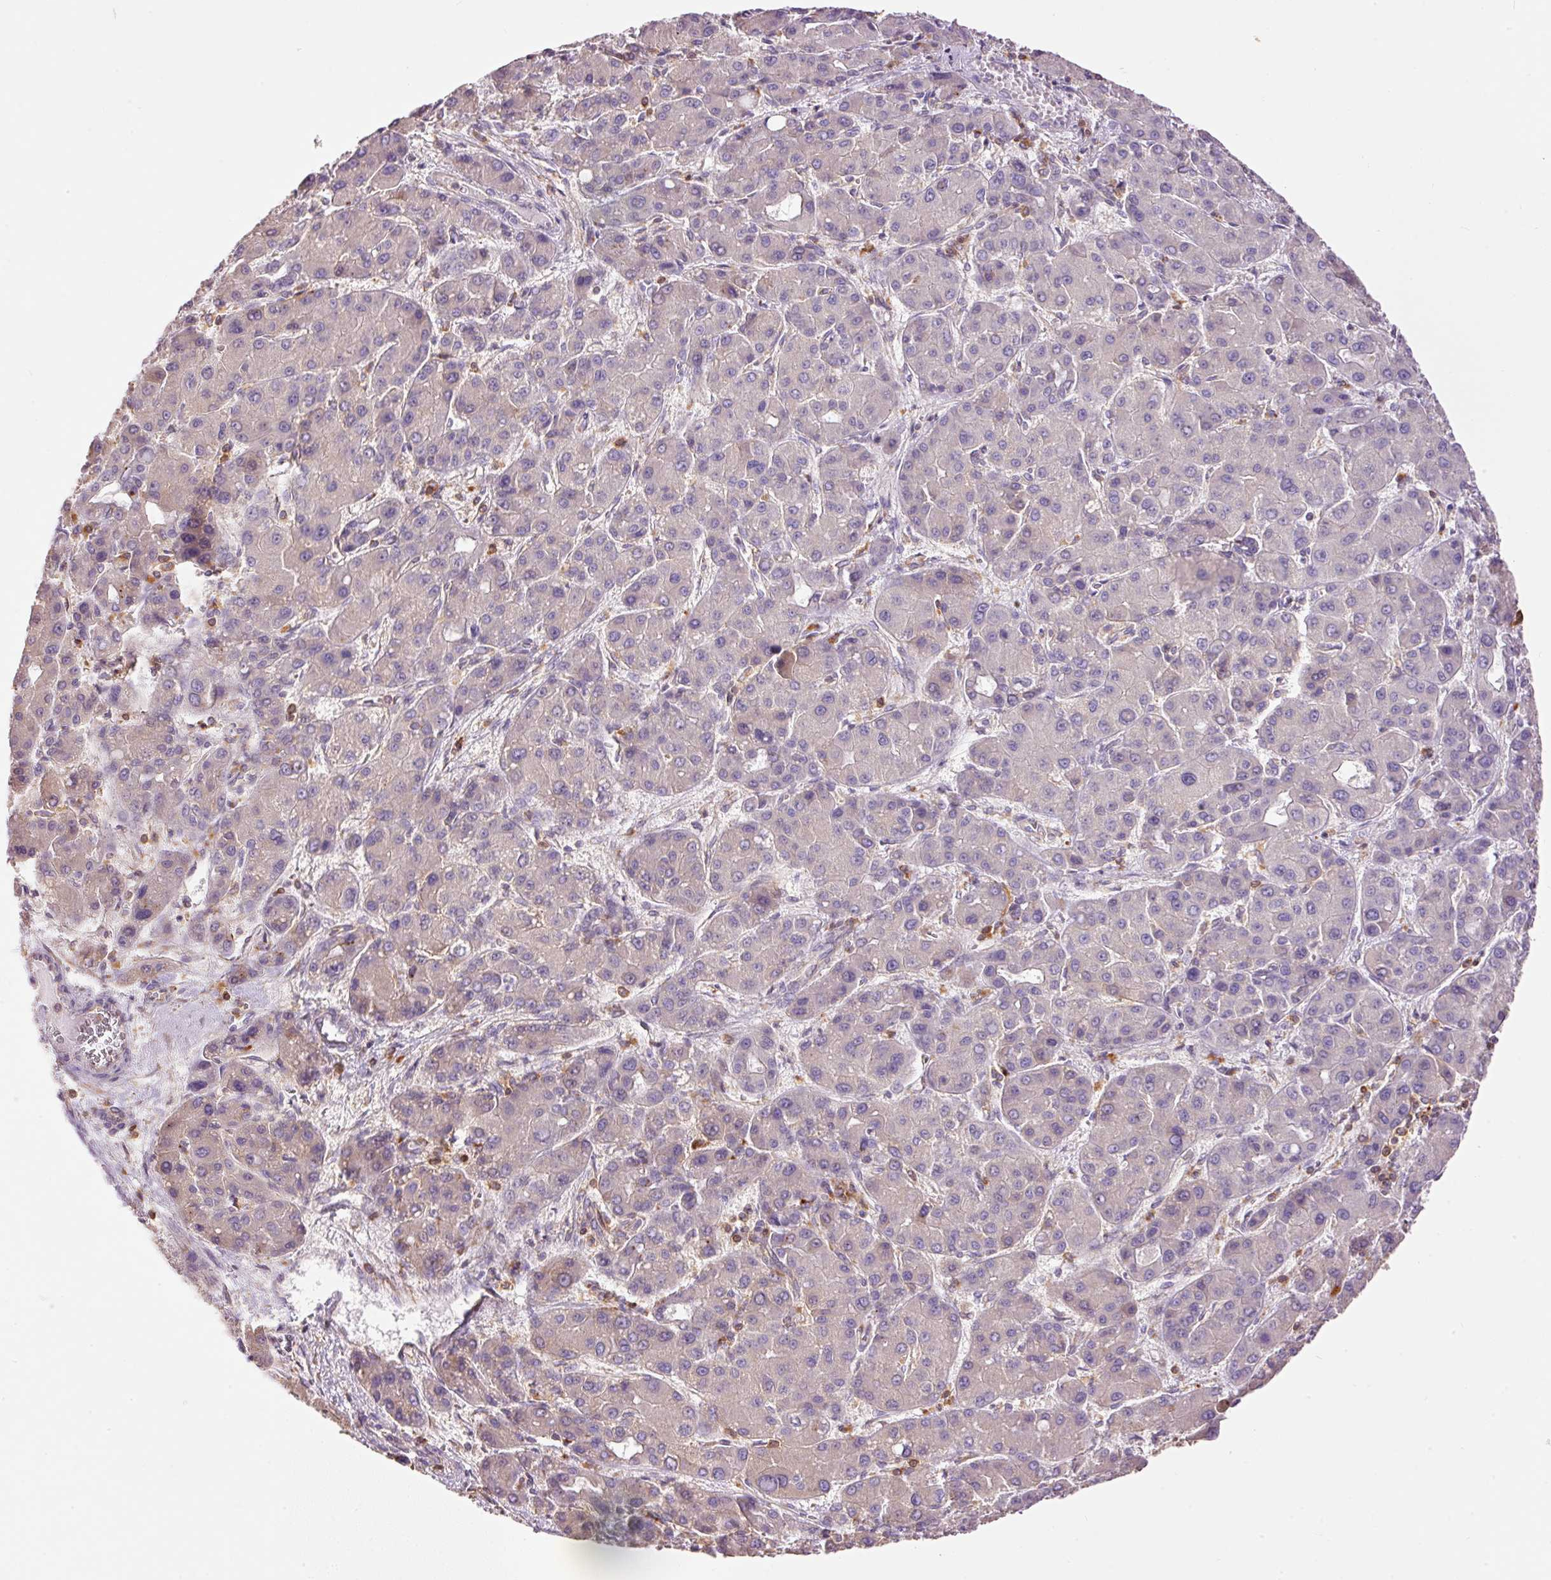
{"staining": {"intensity": "weak", "quantity": "<25%", "location": "cytoplasmic/membranous"}, "tissue": "liver cancer", "cell_type": "Tumor cells", "image_type": "cancer", "snomed": [{"axis": "morphology", "description": "Carcinoma, Hepatocellular, NOS"}, {"axis": "topography", "description": "Liver"}], "caption": "Immunohistochemistry micrograph of human liver hepatocellular carcinoma stained for a protein (brown), which reveals no expression in tumor cells.", "gene": "DOK6", "patient": {"sex": "male", "age": 55}}